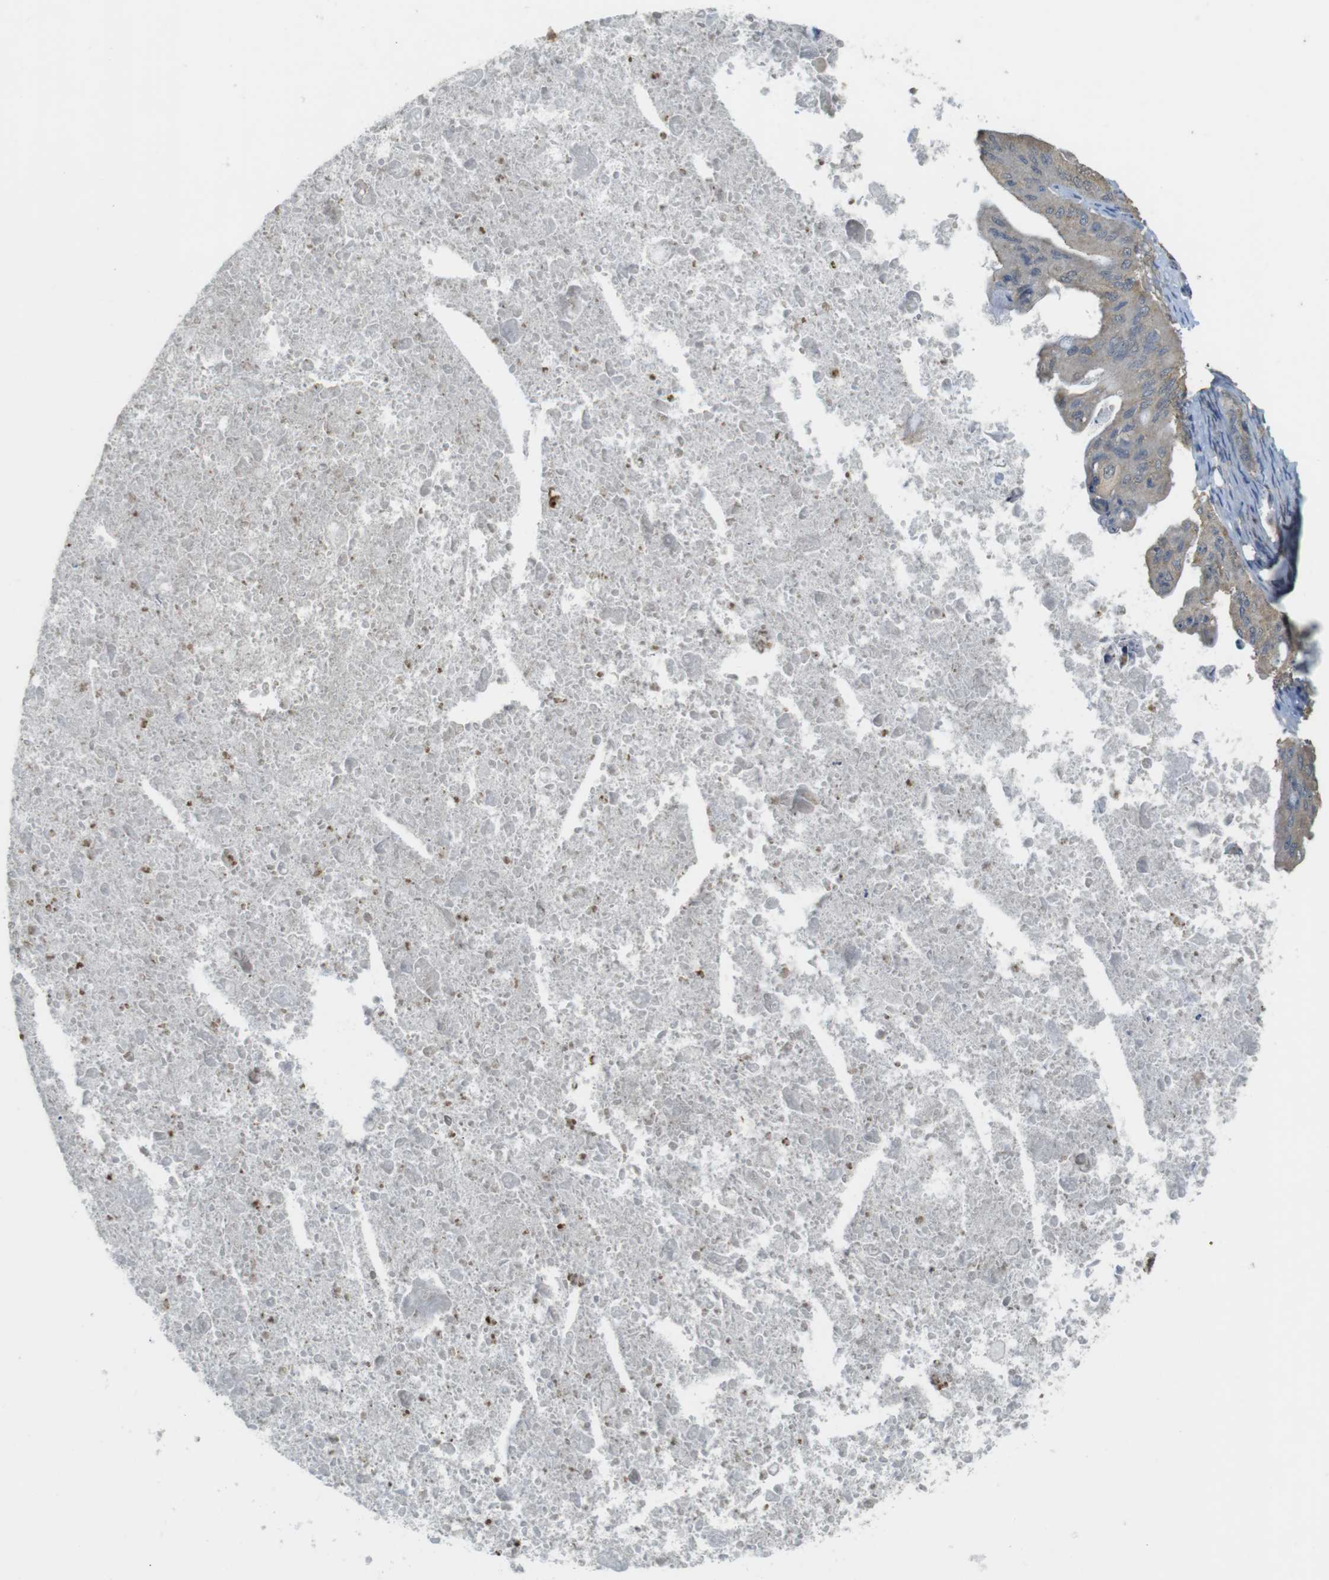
{"staining": {"intensity": "weak", "quantity": "<25%", "location": "cytoplasmic/membranous"}, "tissue": "ovarian cancer", "cell_type": "Tumor cells", "image_type": "cancer", "snomed": [{"axis": "morphology", "description": "Cystadenocarcinoma, mucinous, NOS"}, {"axis": "topography", "description": "Ovary"}], "caption": "Tumor cells are negative for brown protein staining in ovarian cancer (mucinous cystadenocarcinoma).", "gene": "BRI3BP", "patient": {"sex": "female", "age": 37}}